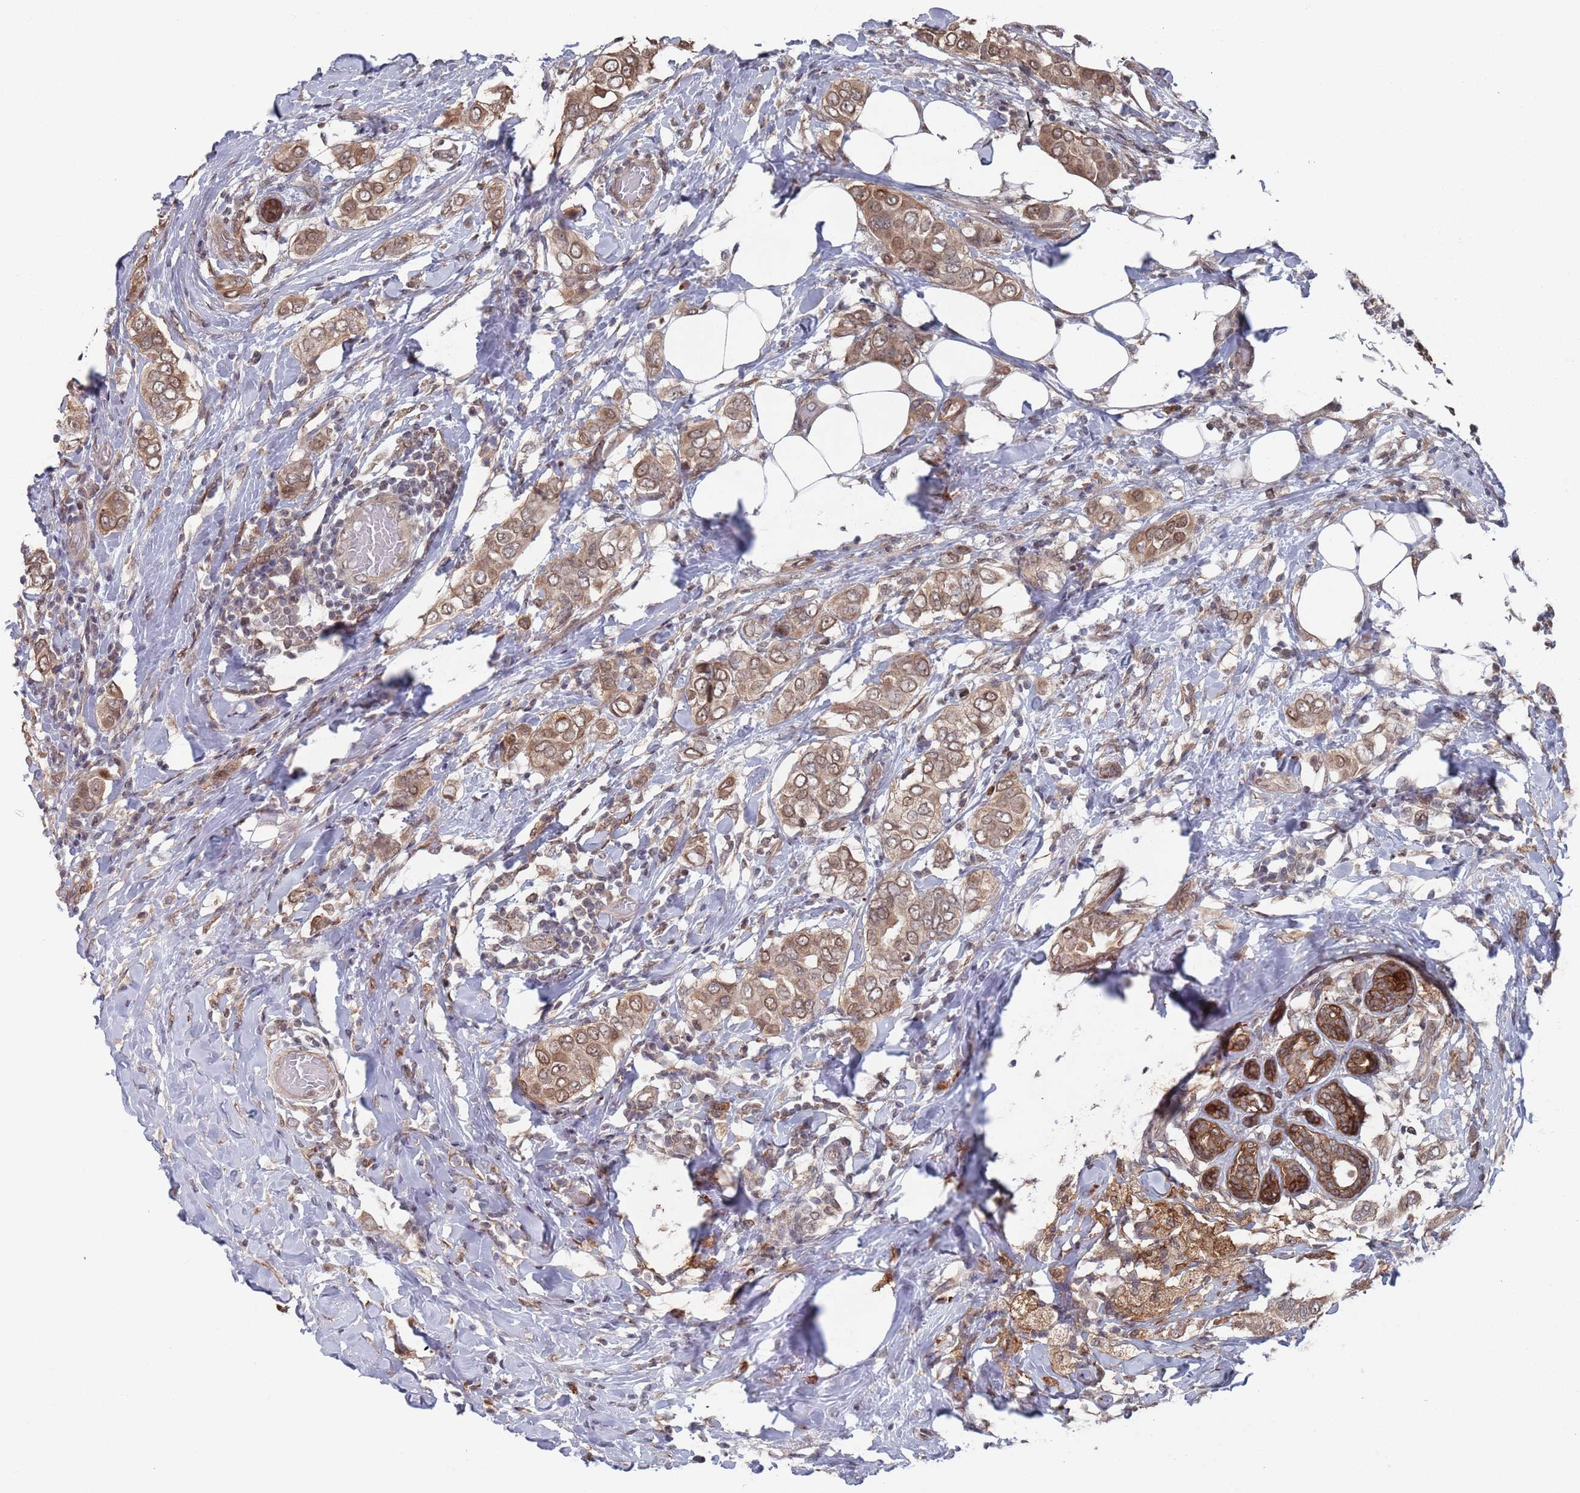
{"staining": {"intensity": "moderate", "quantity": ">75%", "location": "cytoplasmic/membranous,nuclear"}, "tissue": "breast cancer", "cell_type": "Tumor cells", "image_type": "cancer", "snomed": [{"axis": "morphology", "description": "Lobular carcinoma"}, {"axis": "topography", "description": "Breast"}], "caption": "Breast cancer stained for a protein reveals moderate cytoplasmic/membranous and nuclear positivity in tumor cells. (DAB (3,3'-diaminobenzidine) IHC, brown staining for protein, blue staining for nuclei).", "gene": "DGKD", "patient": {"sex": "female", "age": 51}}